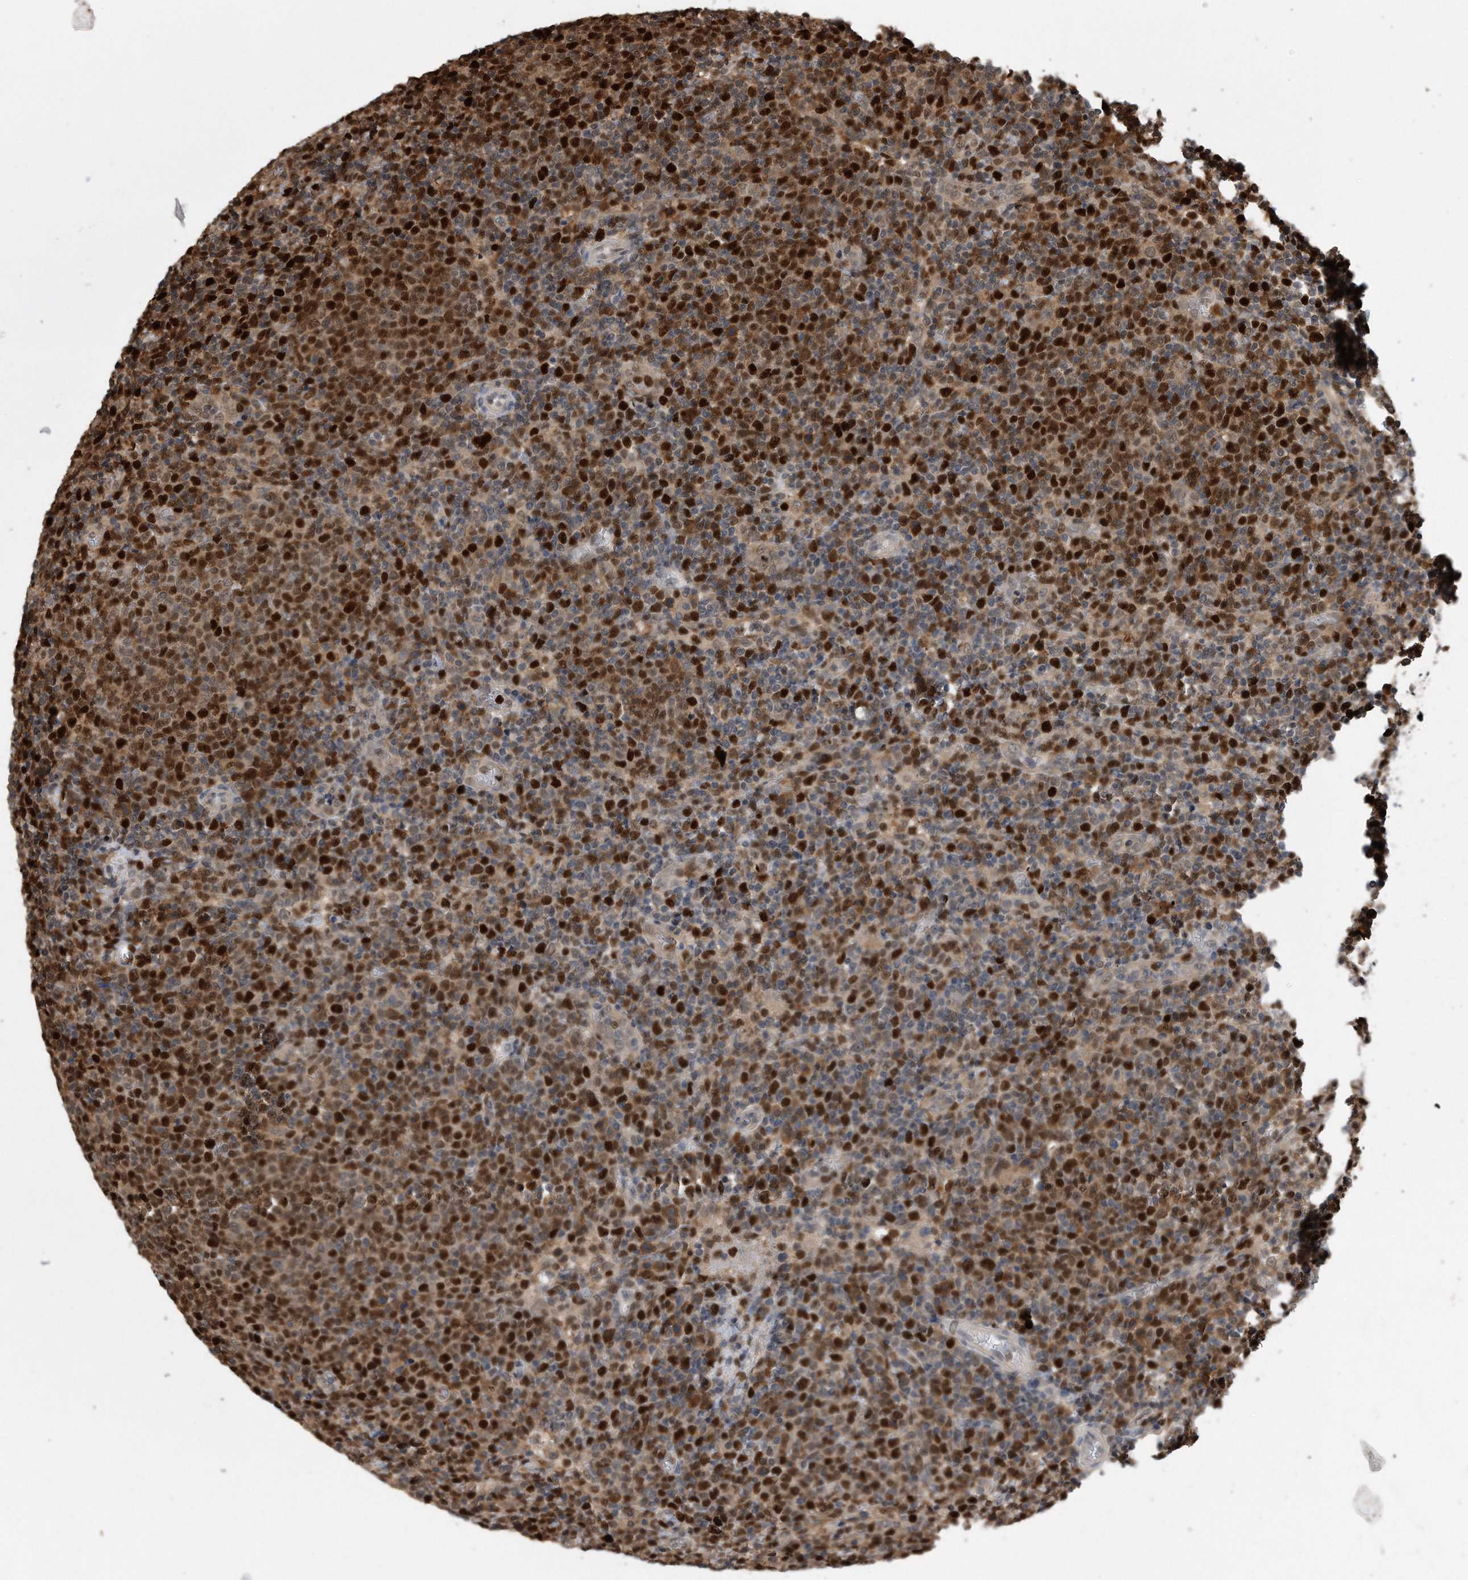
{"staining": {"intensity": "strong", "quantity": ">75%", "location": "nuclear"}, "tissue": "lymphoma", "cell_type": "Tumor cells", "image_type": "cancer", "snomed": [{"axis": "morphology", "description": "Malignant lymphoma, non-Hodgkin's type, High grade"}, {"axis": "topography", "description": "Lymph node"}], "caption": "DAB (3,3'-diaminobenzidine) immunohistochemical staining of high-grade malignant lymphoma, non-Hodgkin's type demonstrates strong nuclear protein expression in approximately >75% of tumor cells.", "gene": "PCNA", "patient": {"sex": "male", "age": 61}}